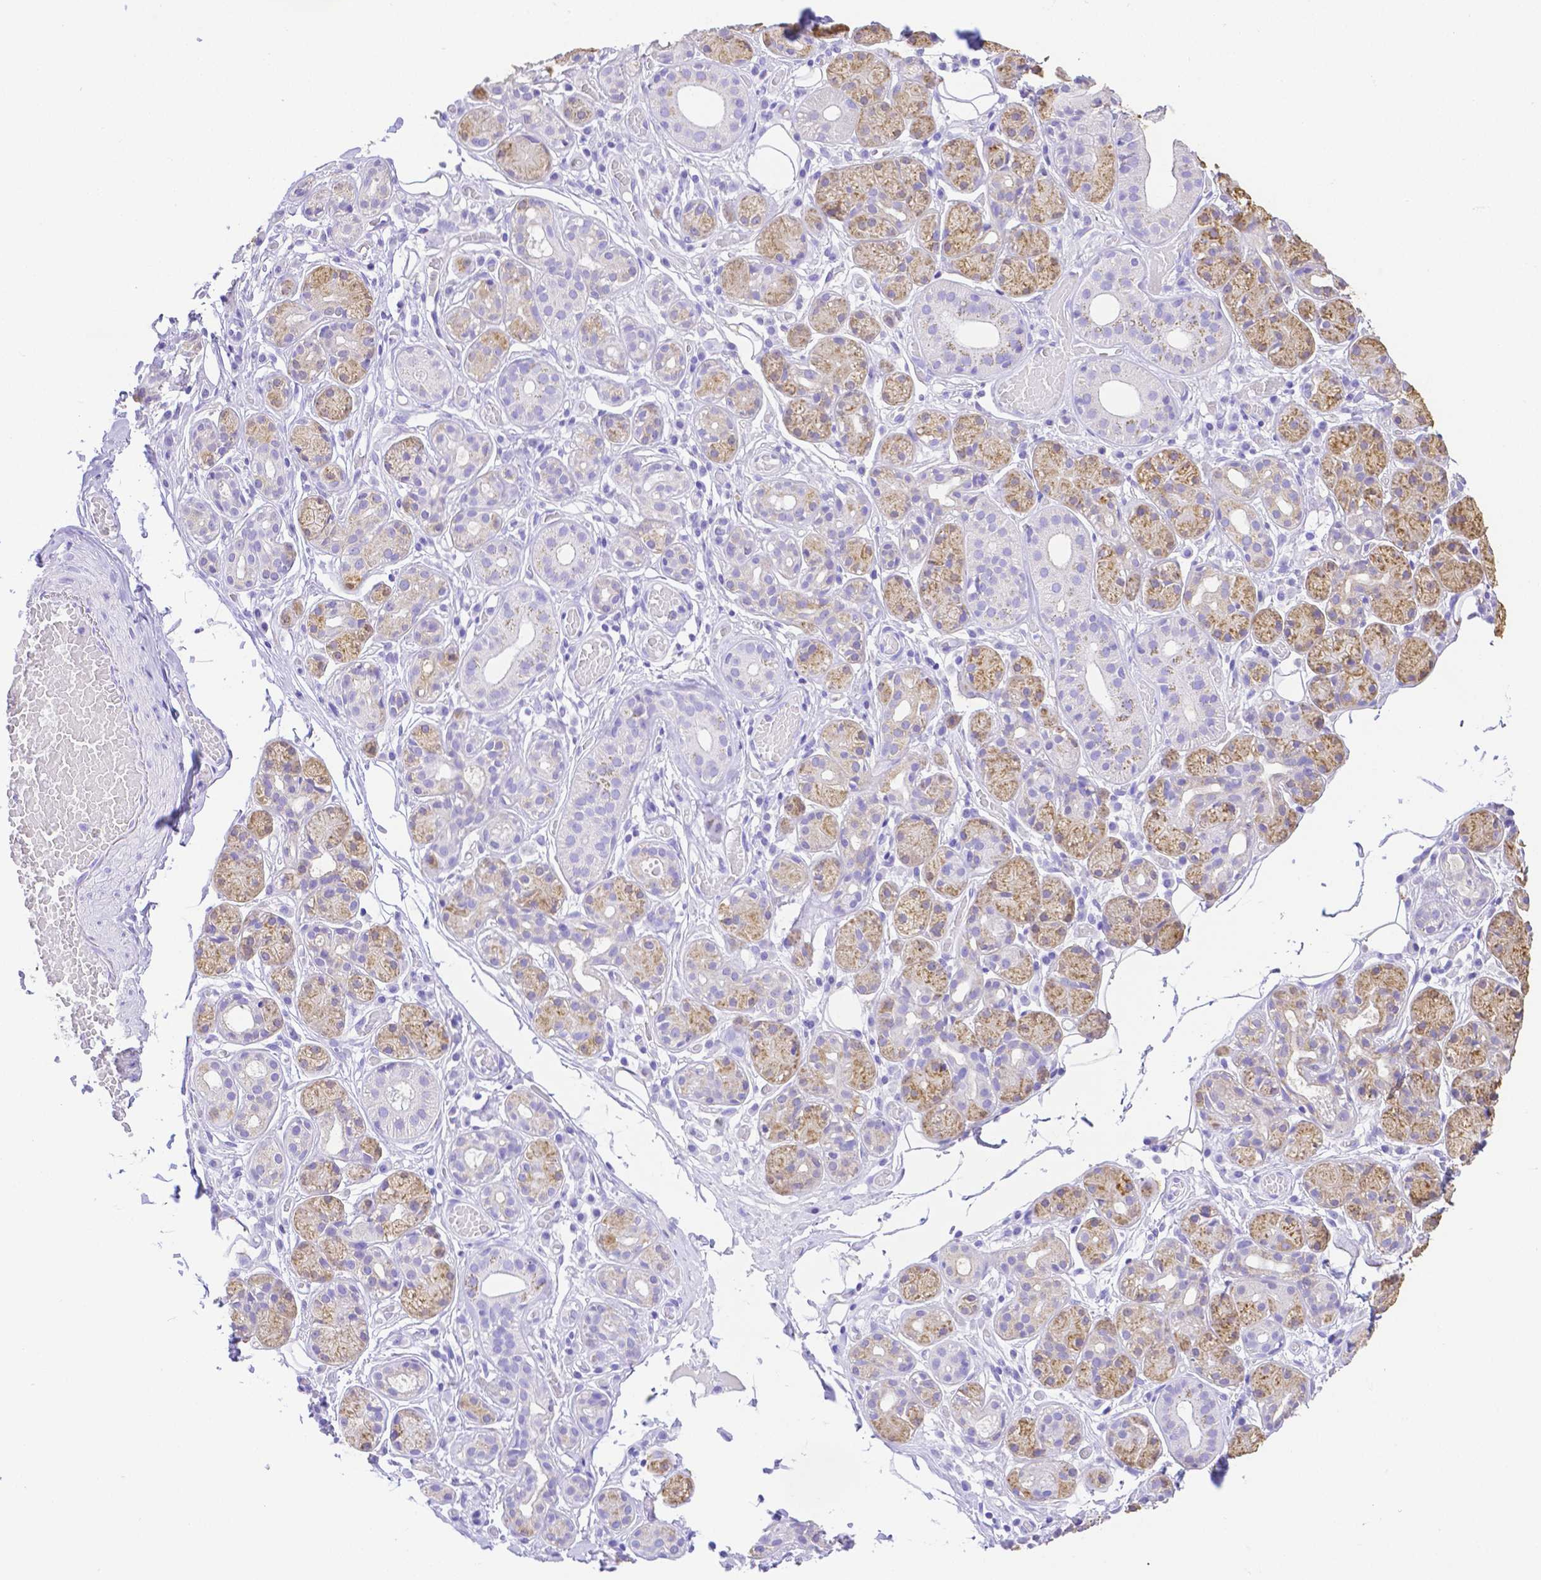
{"staining": {"intensity": "moderate", "quantity": "25%-75%", "location": "cytoplasmic/membranous"}, "tissue": "salivary gland", "cell_type": "Glandular cells", "image_type": "normal", "snomed": [{"axis": "morphology", "description": "Normal tissue, NOS"}, {"axis": "topography", "description": "Salivary gland"}, {"axis": "topography", "description": "Peripheral nerve tissue"}], "caption": "Benign salivary gland demonstrates moderate cytoplasmic/membranous positivity in approximately 25%-75% of glandular cells, visualized by immunohistochemistry.", "gene": "SMR3A", "patient": {"sex": "male", "age": 71}}